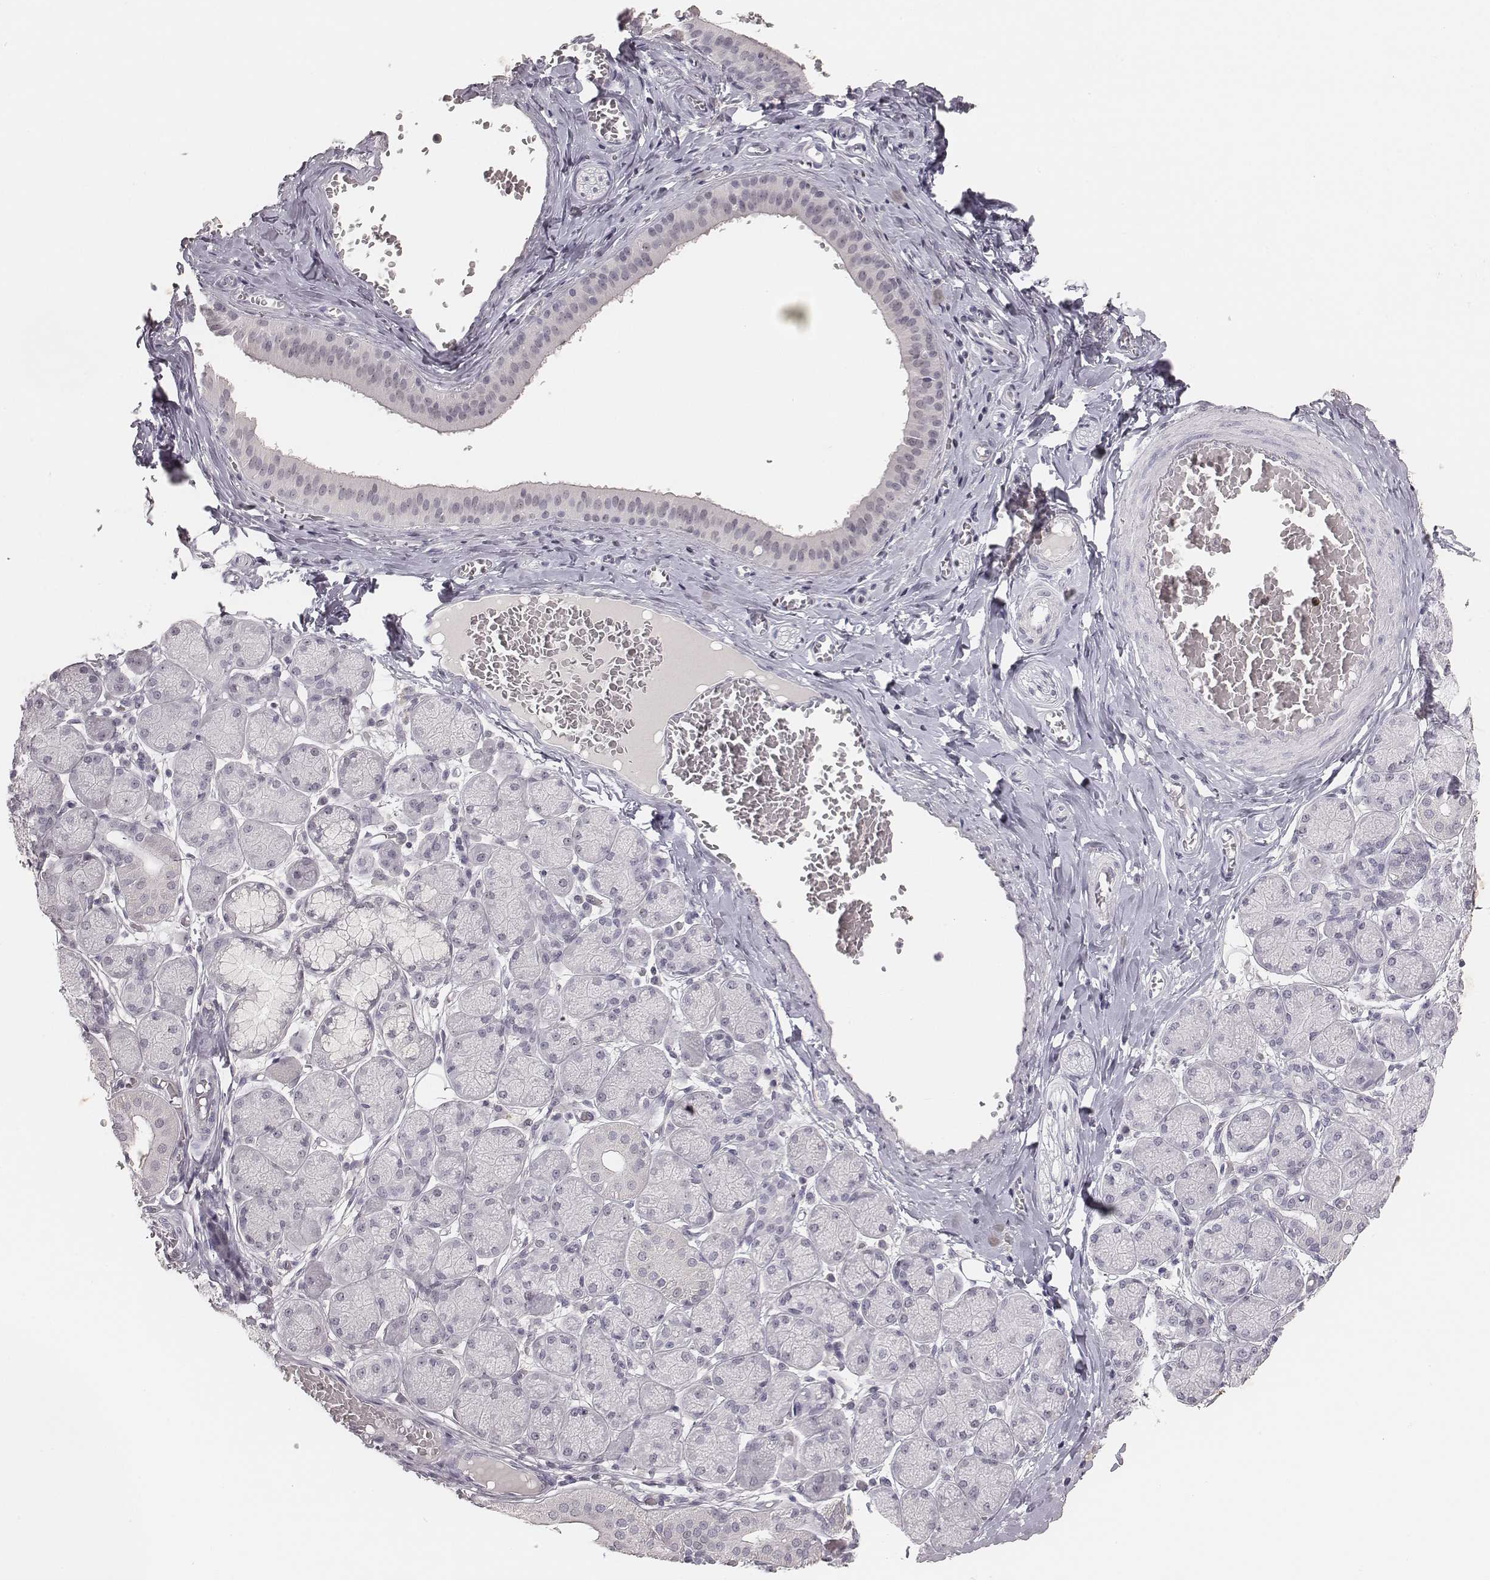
{"staining": {"intensity": "weak", "quantity": "25%-75%", "location": "nuclear"}, "tissue": "salivary gland", "cell_type": "Glandular cells", "image_type": "normal", "snomed": [{"axis": "morphology", "description": "Normal tissue, NOS"}, {"axis": "topography", "description": "Salivary gland"}, {"axis": "topography", "description": "Peripheral nerve tissue"}], "caption": "Glandular cells demonstrate low levels of weak nuclear positivity in about 25%-75% of cells in normal salivary gland. Nuclei are stained in blue.", "gene": "NIFK", "patient": {"sex": "female", "age": 24}}